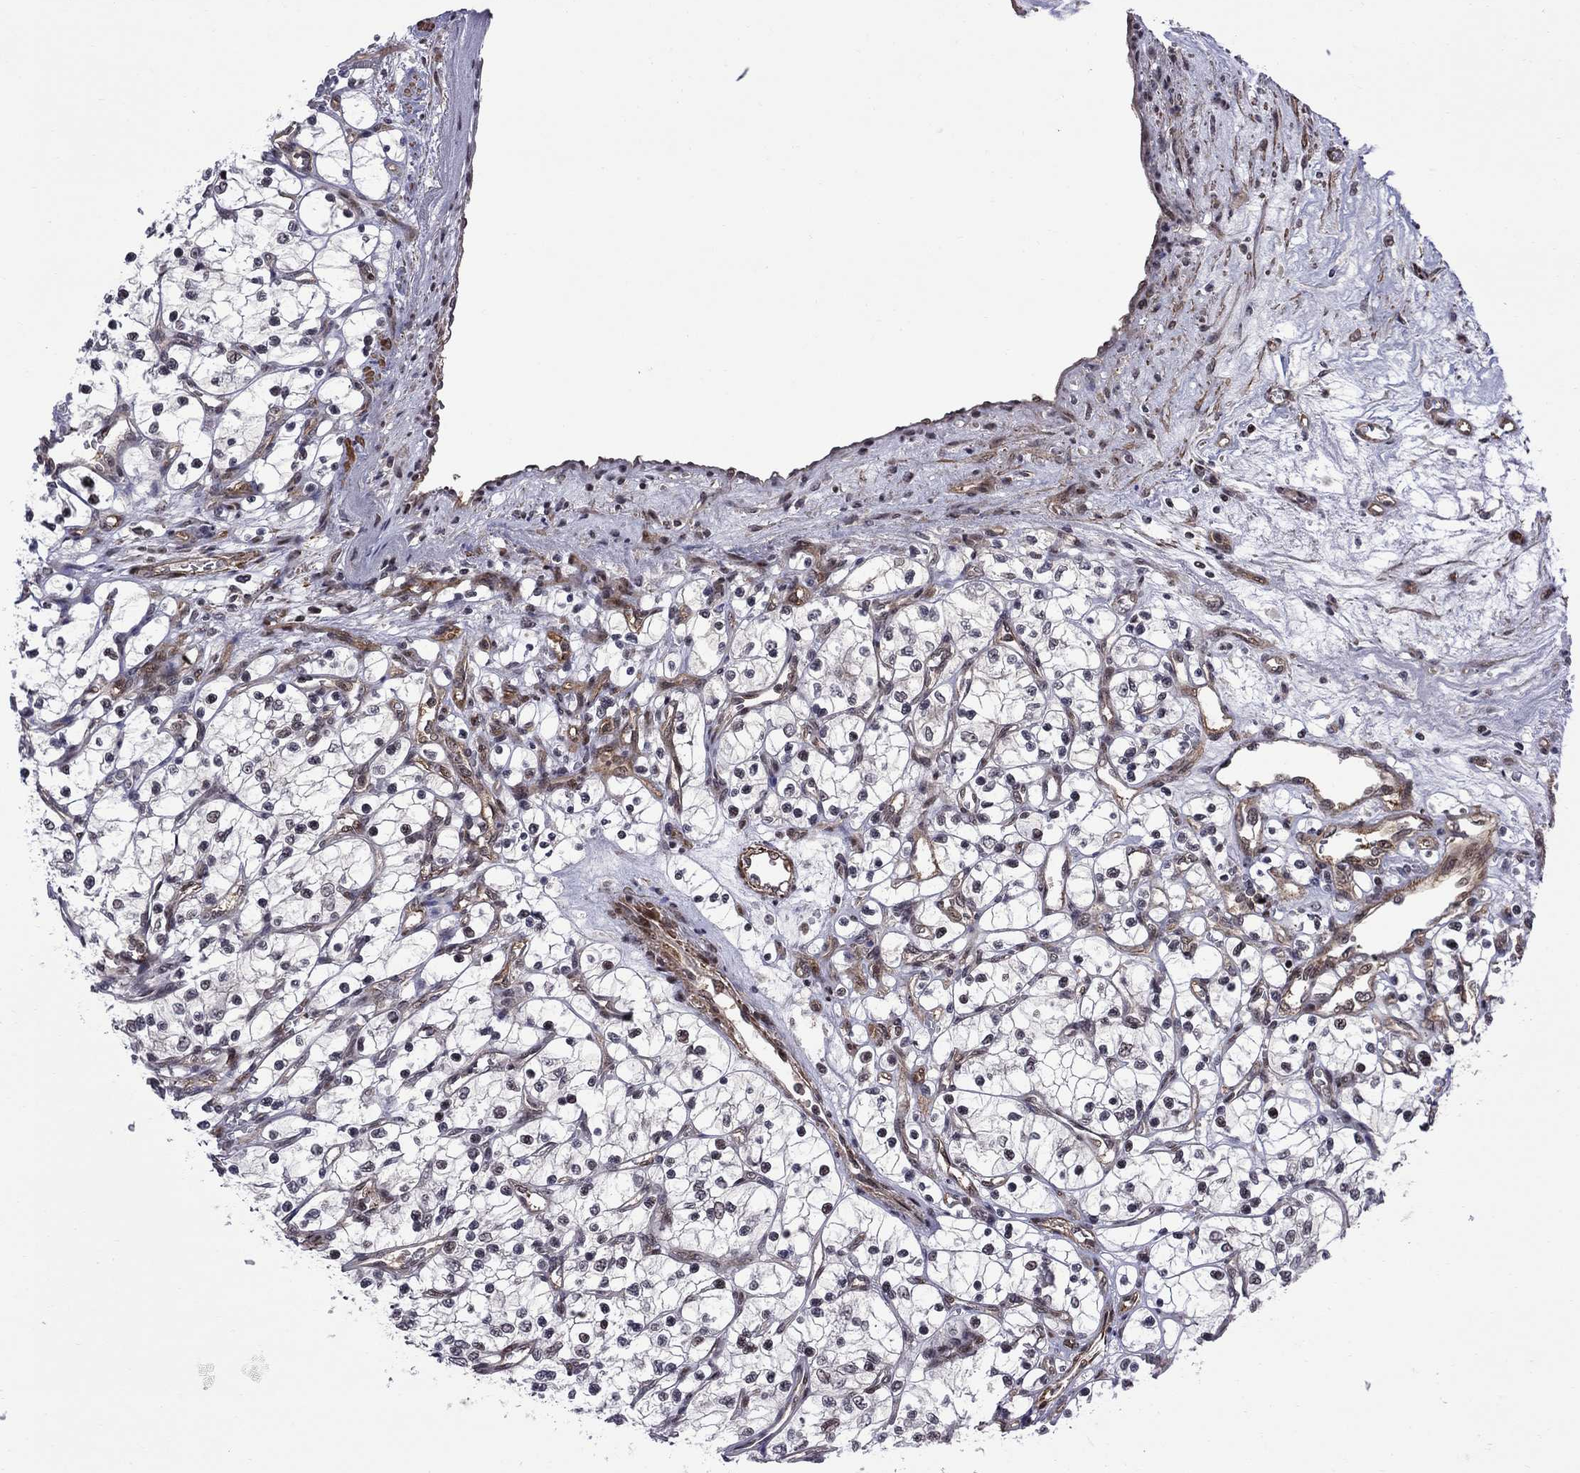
{"staining": {"intensity": "negative", "quantity": "none", "location": "none"}, "tissue": "renal cancer", "cell_type": "Tumor cells", "image_type": "cancer", "snomed": [{"axis": "morphology", "description": "Adenocarcinoma, NOS"}, {"axis": "topography", "description": "Kidney"}], "caption": "Tumor cells show no significant protein expression in renal cancer (adenocarcinoma).", "gene": "BRF1", "patient": {"sex": "female", "age": 69}}